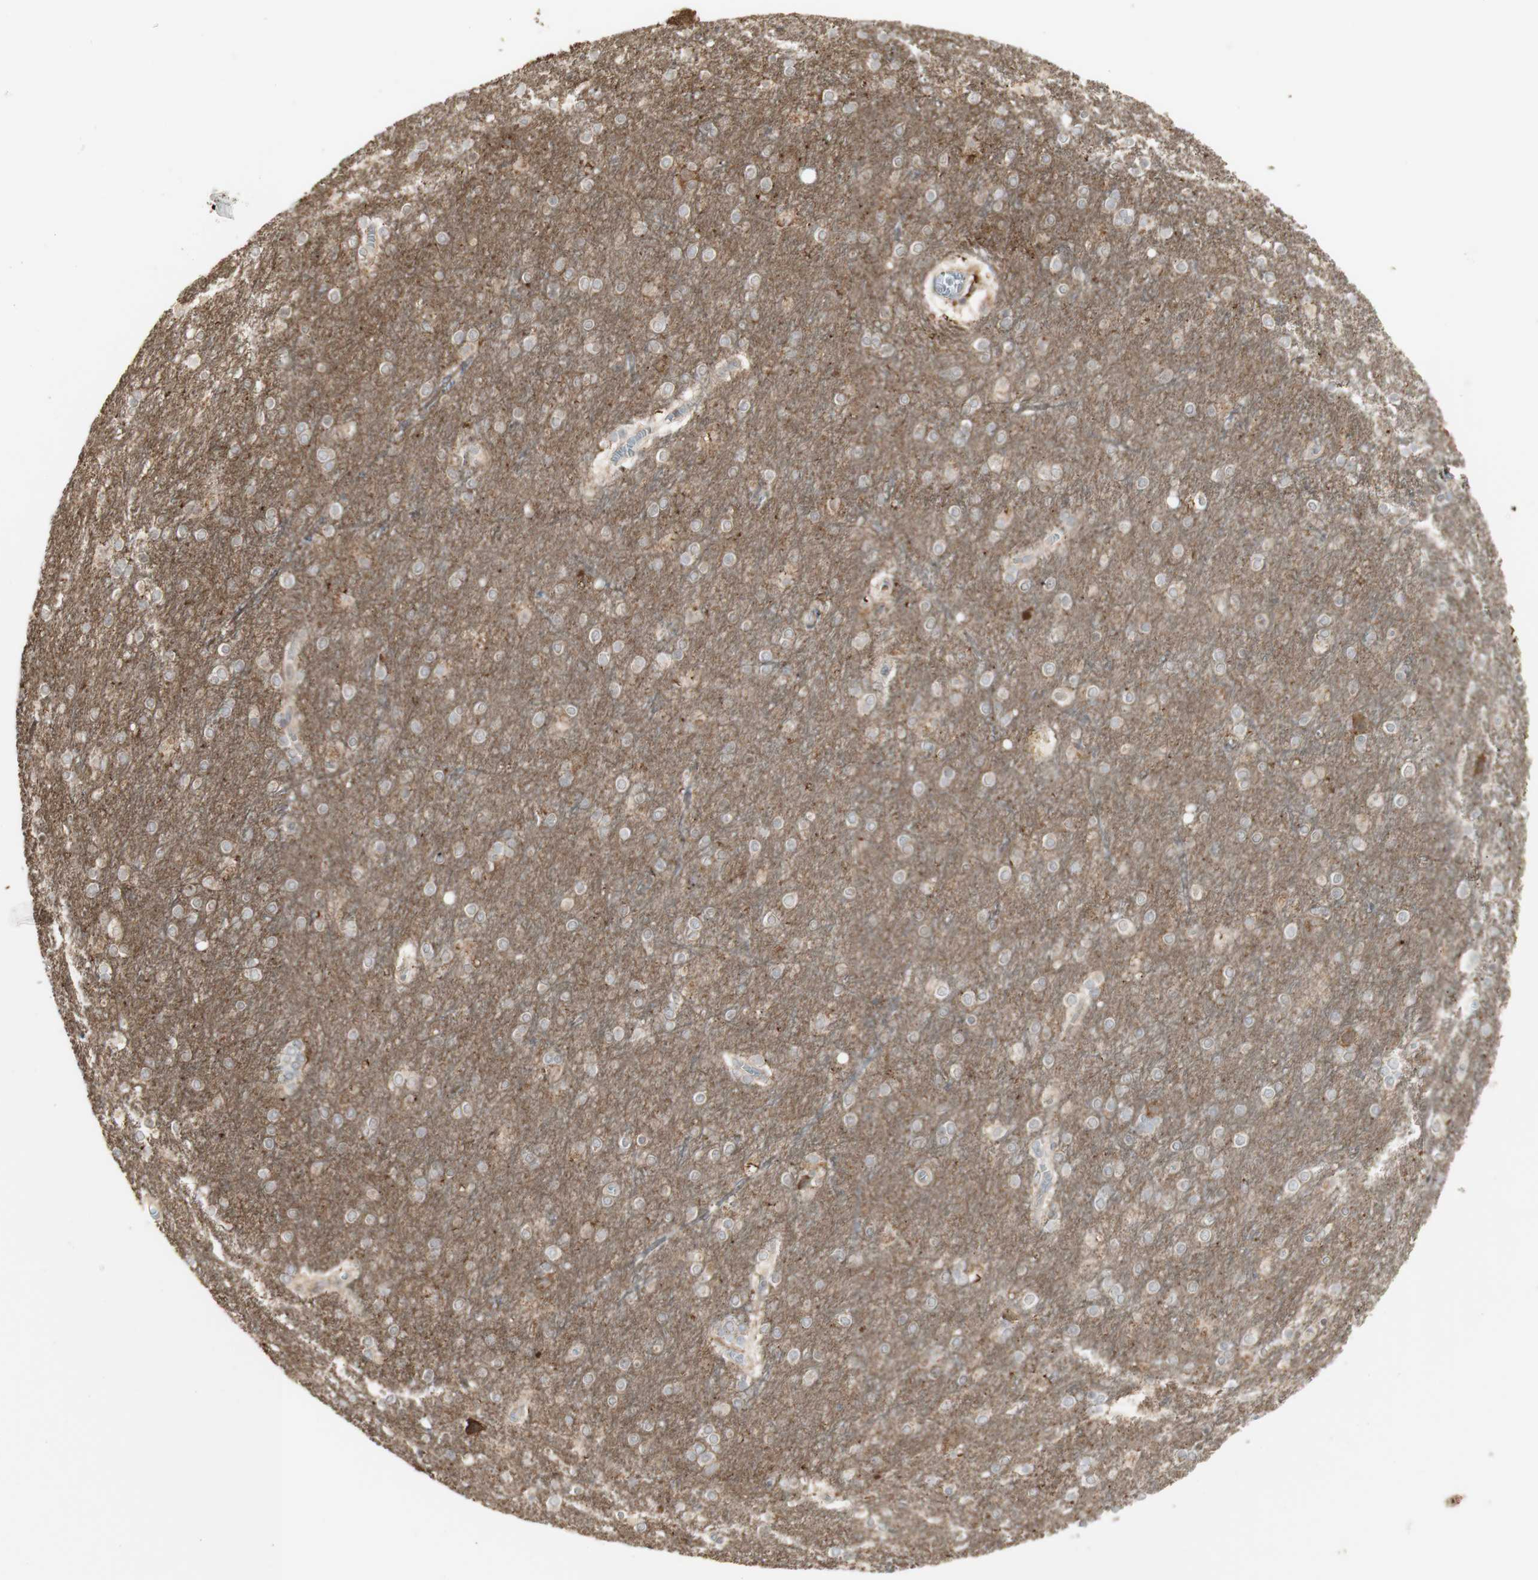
{"staining": {"intensity": "negative", "quantity": "none", "location": "none"}, "tissue": "cerebral cortex", "cell_type": "Endothelial cells", "image_type": "normal", "snomed": [{"axis": "morphology", "description": "Normal tissue, NOS"}, {"axis": "topography", "description": "Cerebral cortex"}], "caption": "IHC image of unremarkable human cerebral cortex stained for a protein (brown), which exhibits no positivity in endothelial cells. (Stains: DAB (3,3'-diaminobenzidine) IHC with hematoxylin counter stain, Microscopy: brightfield microscopy at high magnification).", "gene": "ATP6V1E1", "patient": {"sex": "female", "age": 54}}